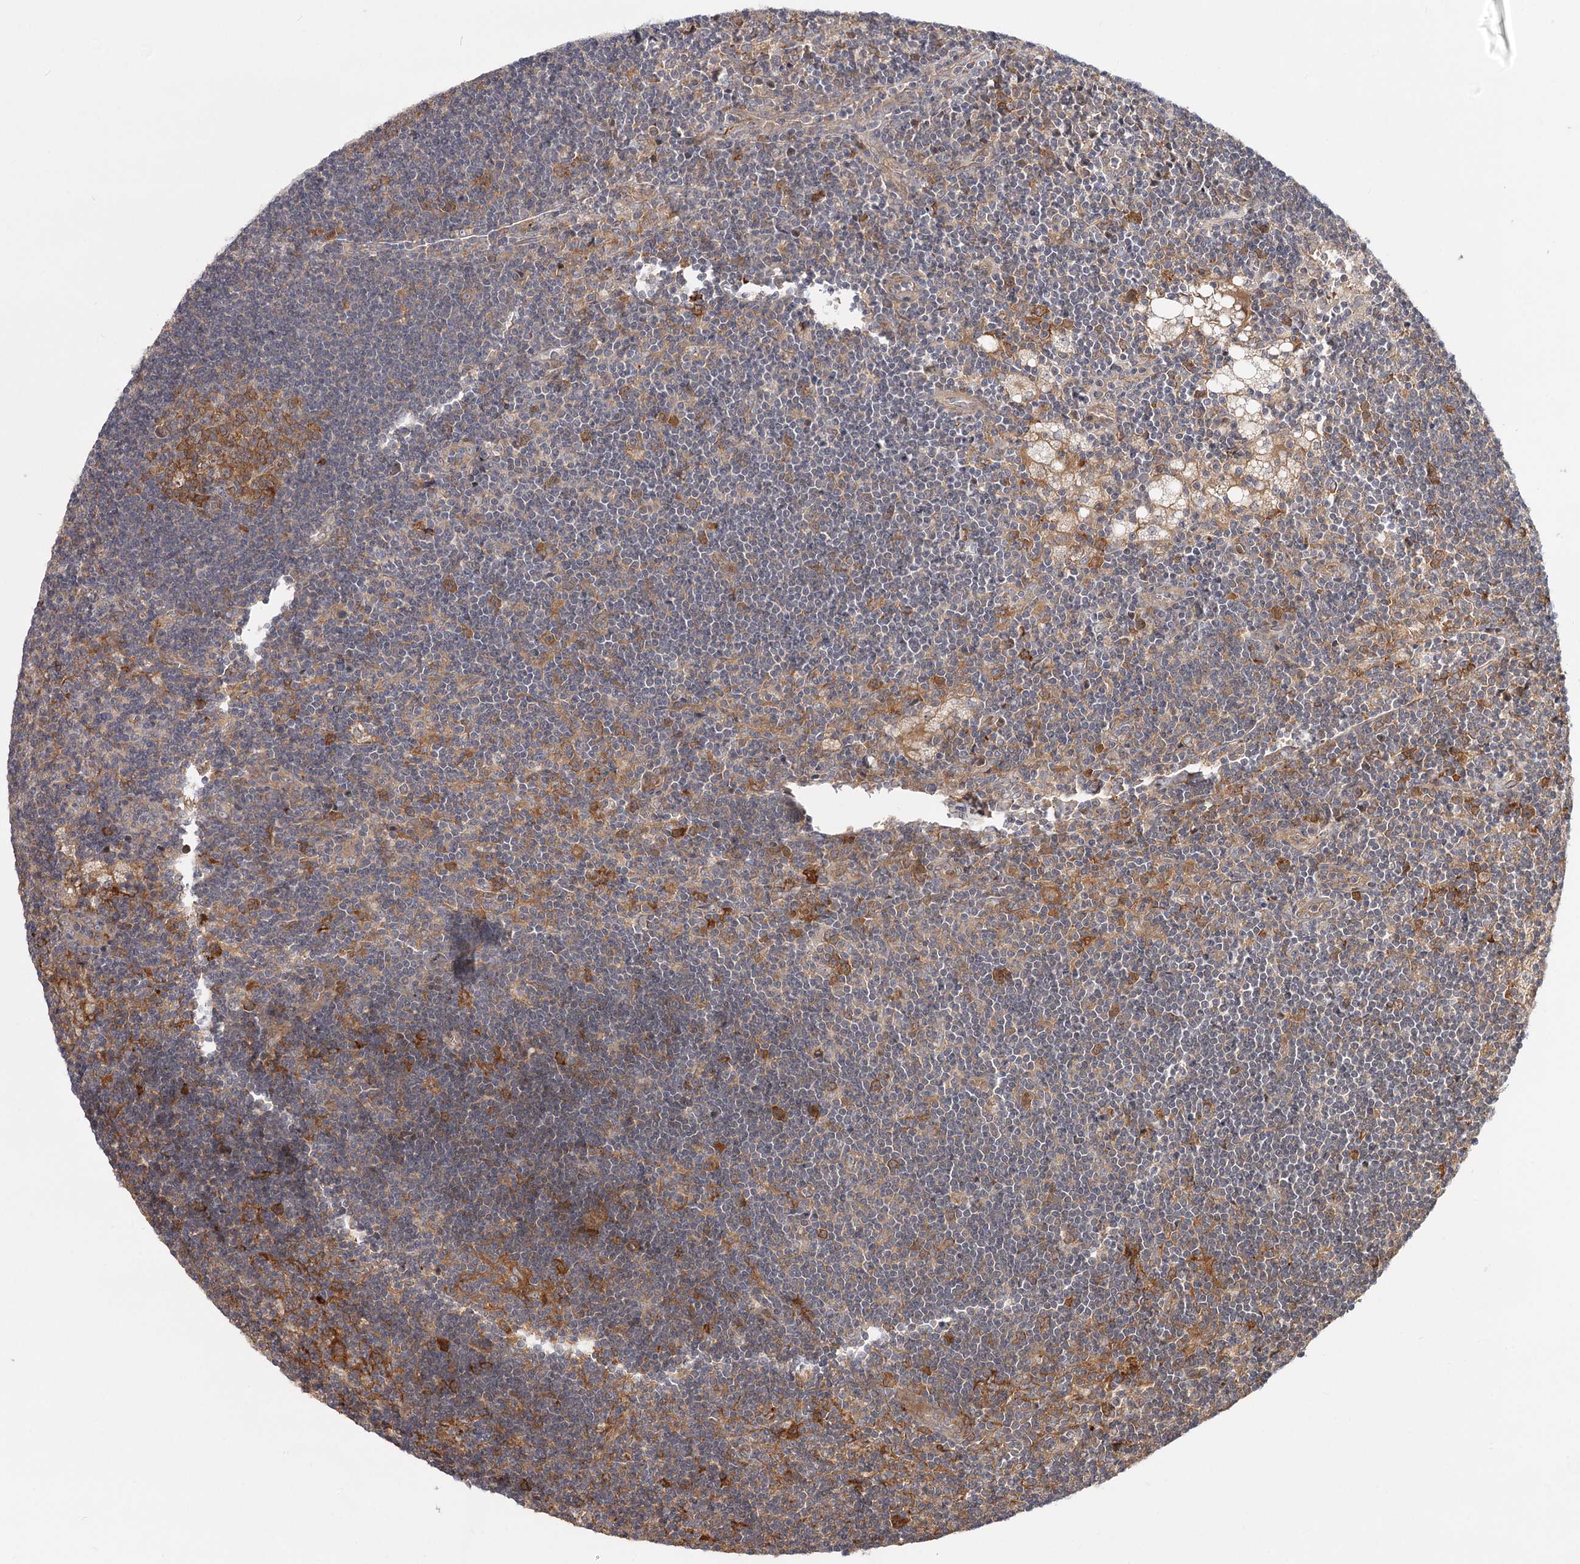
{"staining": {"intensity": "moderate", "quantity": ">75%", "location": "cytoplasmic/membranous"}, "tissue": "lymph node", "cell_type": "Germinal center cells", "image_type": "normal", "snomed": [{"axis": "morphology", "description": "Normal tissue, NOS"}, {"axis": "topography", "description": "Lymph node"}], "caption": "High-power microscopy captured an IHC image of benign lymph node, revealing moderate cytoplasmic/membranous expression in approximately >75% of germinal center cells. (Stains: DAB in brown, nuclei in blue, Microscopy: brightfield microscopy at high magnification).", "gene": "CCNG2", "patient": {"sex": "male", "age": 24}}